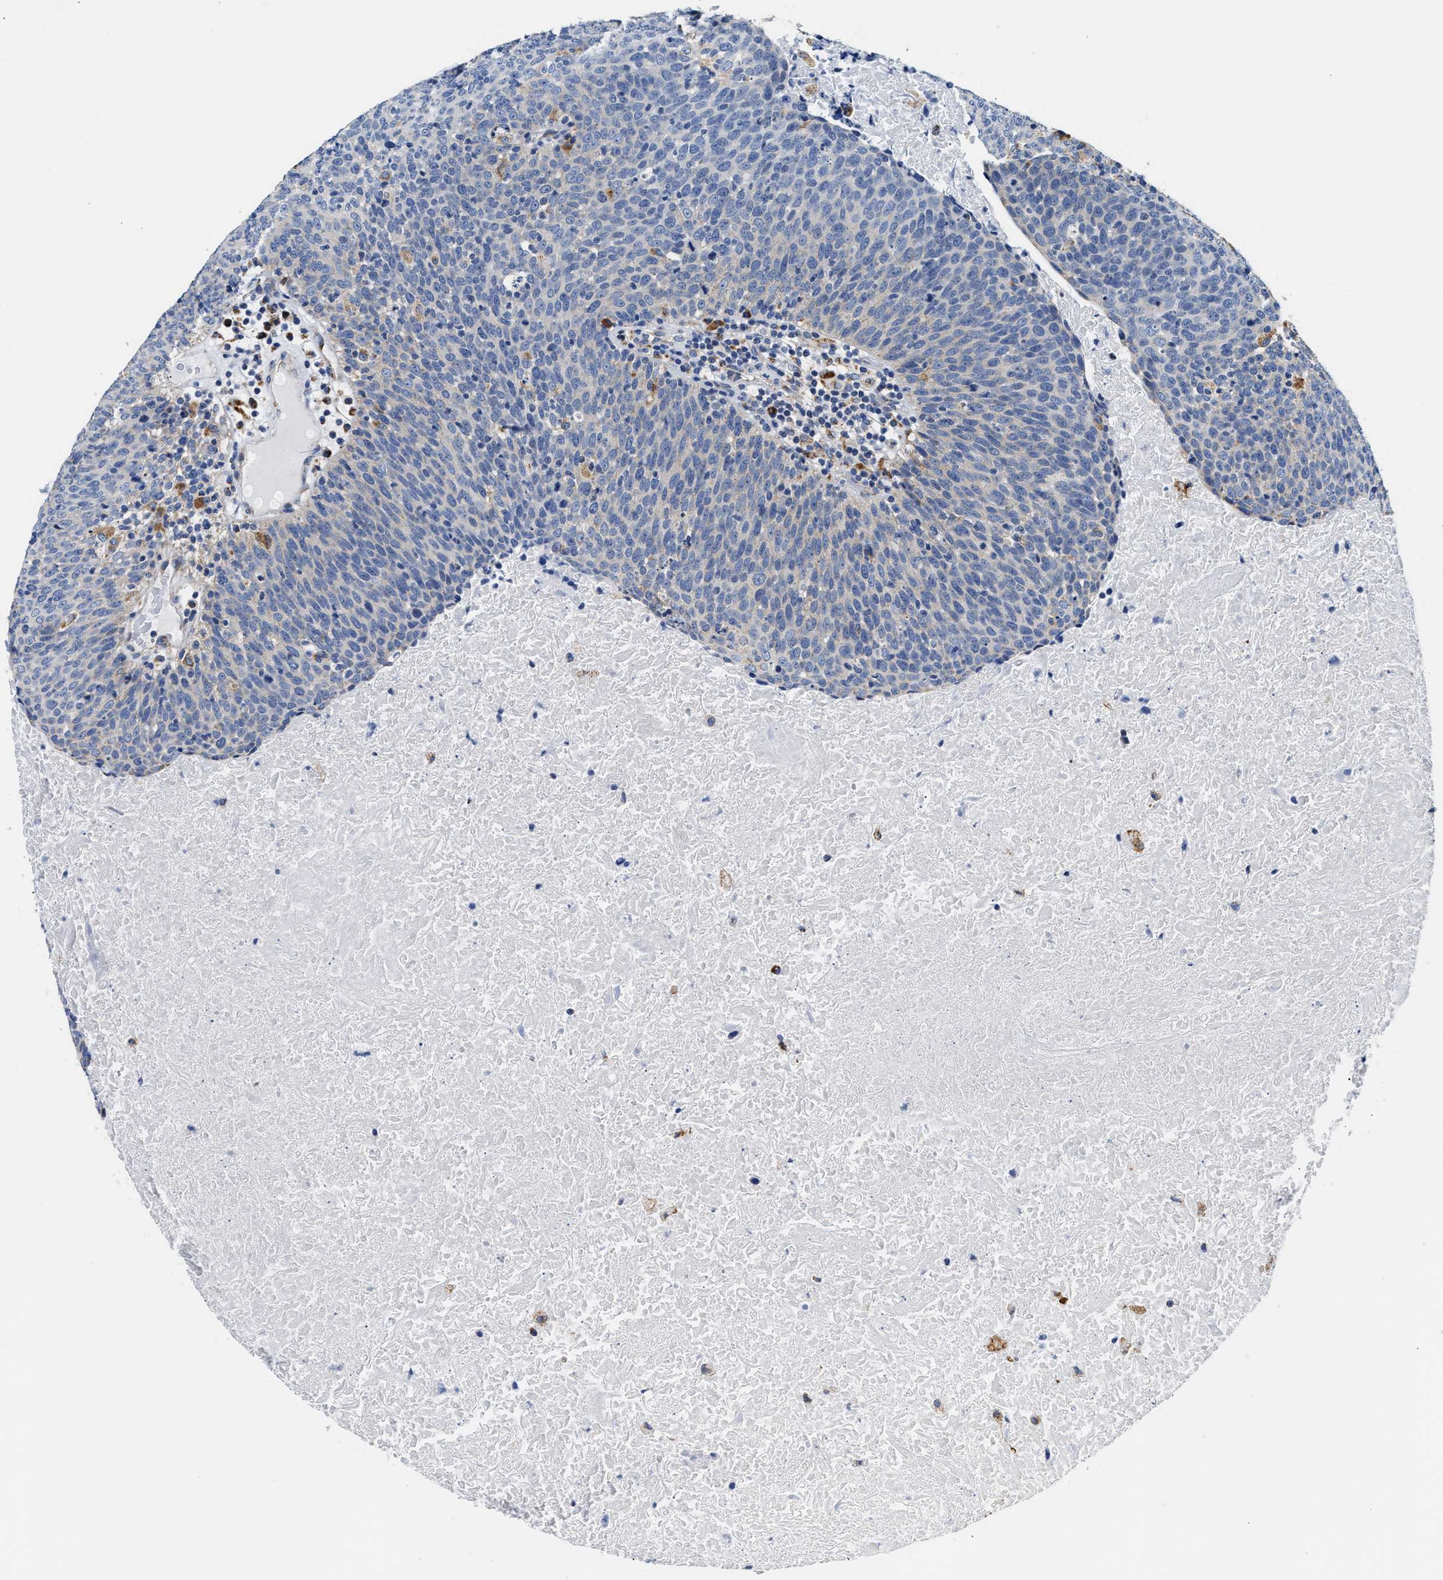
{"staining": {"intensity": "weak", "quantity": "<25%", "location": "cytoplasmic/membranous"}, "tissue": "head and neck cancer", "cell_type": "Tumor cells", "image_type": "cancer", "snomed": [{"axis": "morphology", "description": "Squamous cell carcinoma, NOS"}, {"axis": "morphology", "description": "Squamous cell carcinoma, metastatic, NOS"}, {"axis": "topography", "description": "Lymph node"}, {"axis": "topography", "description": "Head-Neck"}], "caption": "The photomicrograph shows no significant positivity in tumor cells of head and neck squamous cell carcinoma. (IHC, brightfield microscopy, high magnification).", "gene": "ACADVL", "patient": {"sex": "male", "age": 62}}